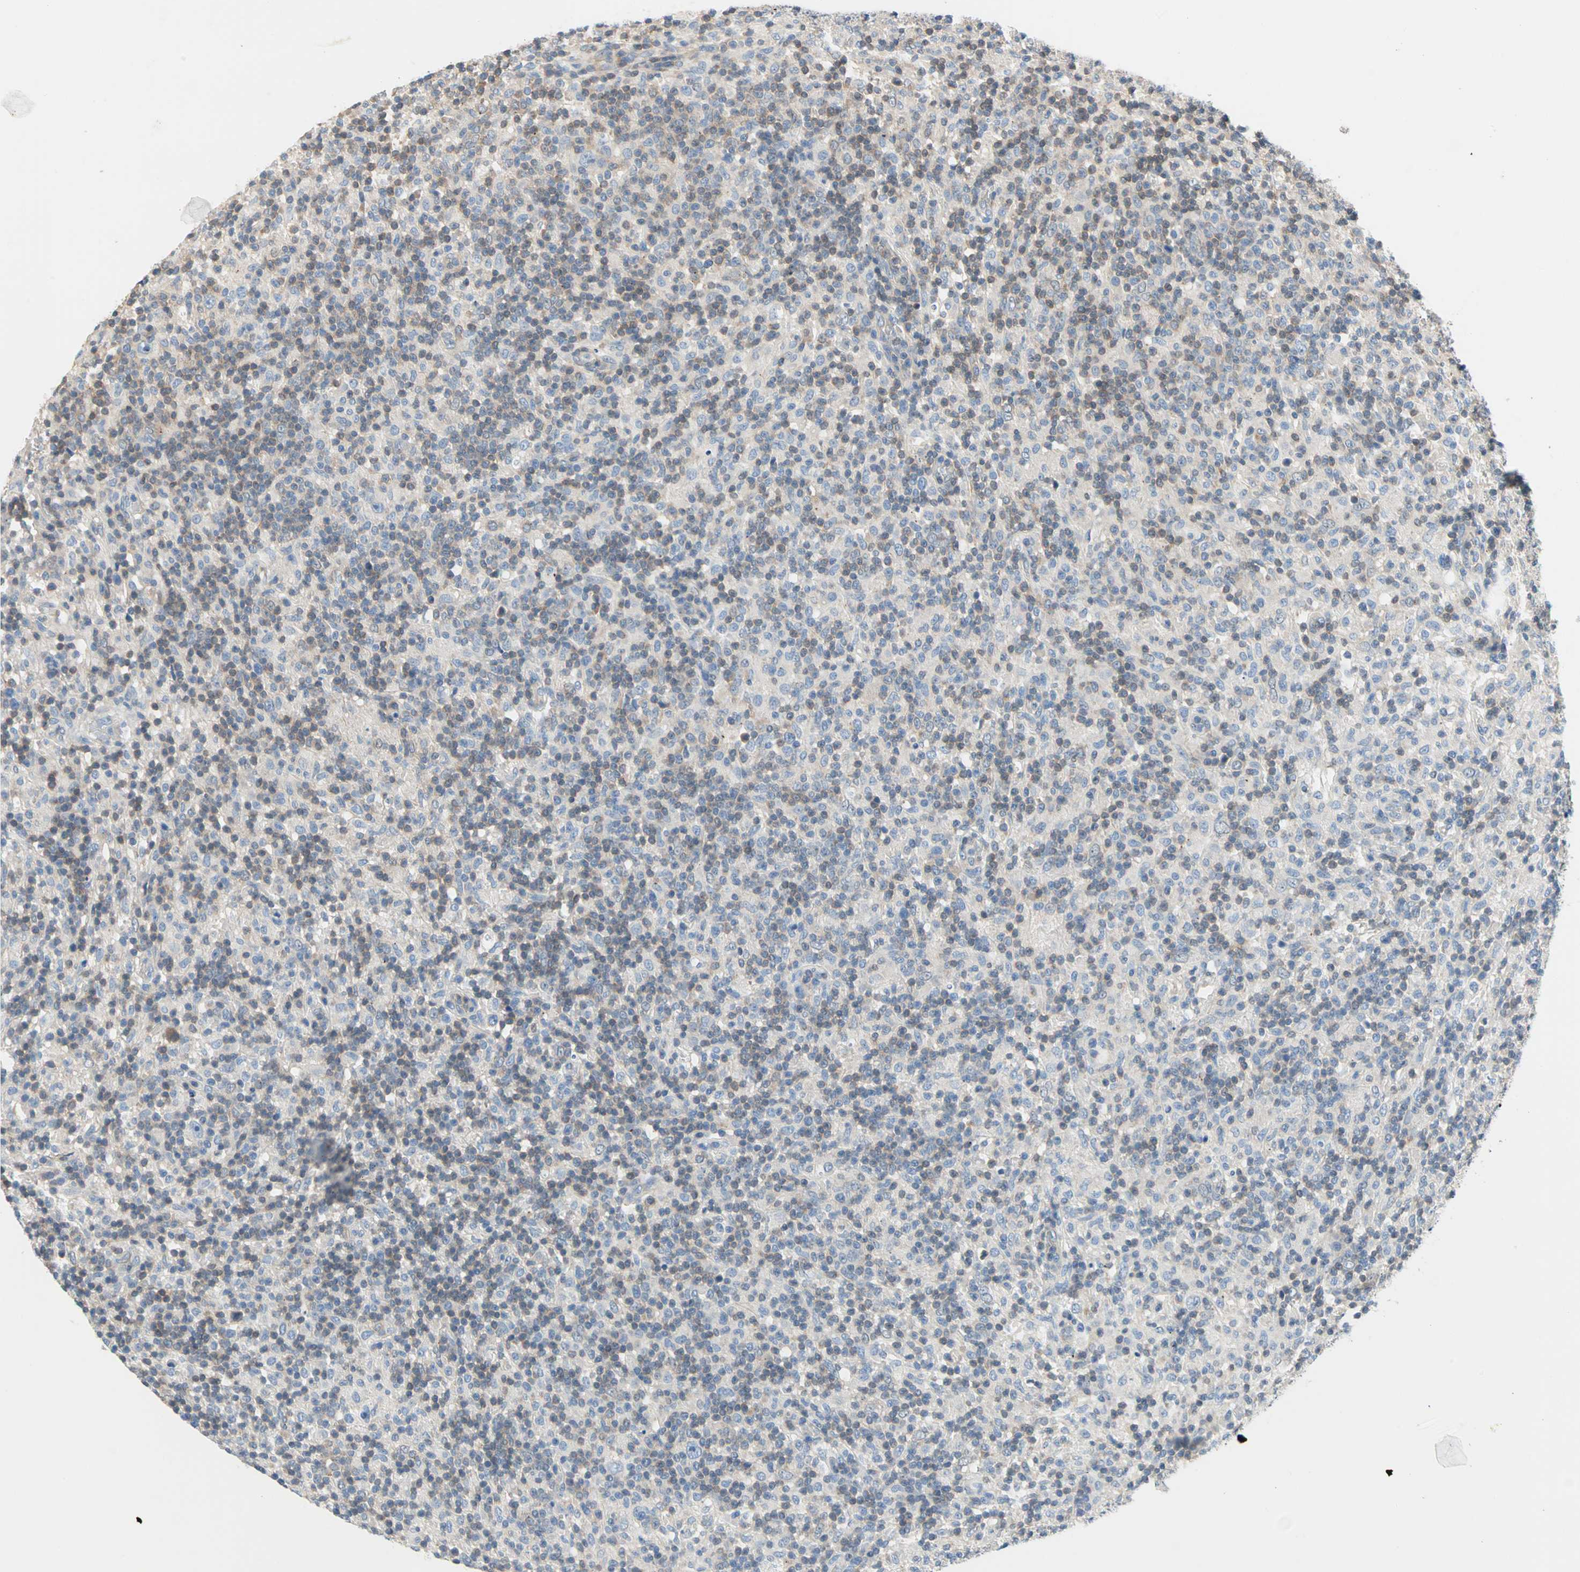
{"staining": {"intensity": "weak", "quantity": ">75%", "location": "cytoplasmic/membranous"}, "tissue": "lymphoma", "cell_type": "Tumor cells", "image_type": "cancer", "snomed": [{"axis": "morphology", "description": "Hodgkin's disease, NOS"}, {"axis": "topography", "description": "Lymph node"}], "caption": "This histopathology image reveals lymphoma stained with immunohistochemistry (IHC) to label a protein in brown. The cytoplasmic/membranous of tumor cells show weak positivity for the protein. Nuclei are counter-stained blue.", "gene": "MPI", "patient": {"sex": "male", "age": 70}}